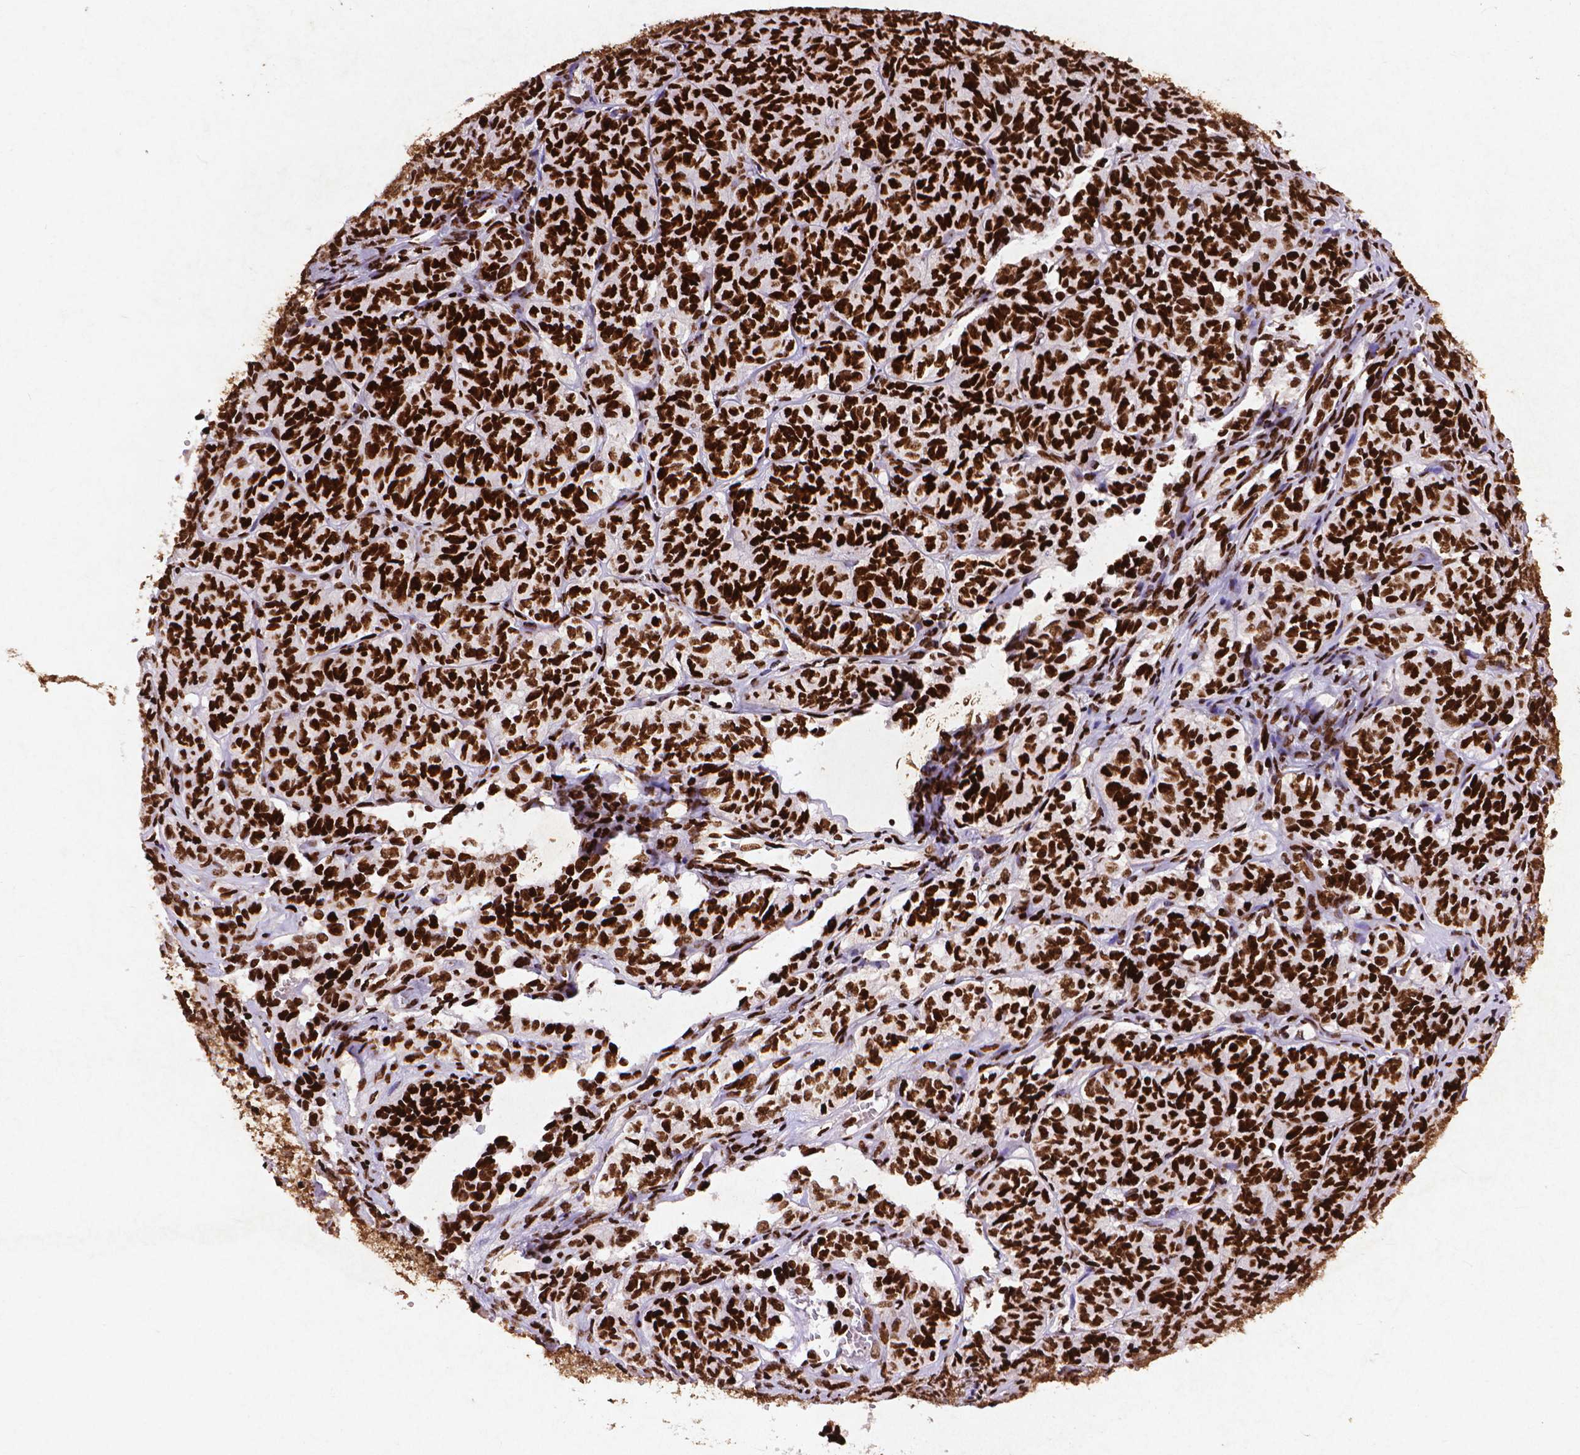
{"staining": {"intensity": "strong", "quantity": ">75%", "location": "nuclear"}, "tissue": "ovarian cancer", "cell_type": "Tumor cells", "image_type": "cancer", "snomed": [{"axis": "morphology", "description": "Carcinoma, endometroid"}, {"axis": "topography", "description": "Ovary"}], "caption": "Protein staining by IHC demonstrates strong nuclear positivity in about >75% of tumor cells in ovarian cancer (endometroid carcinoma). (Stains: DAB (3,3'-diaminobenzidine) in brown, nuclei in blue, Microscopy: brightfield microscopy at high magnification).", "gene": "CITED2", "patient": {"sex": "female", "age": 80}}